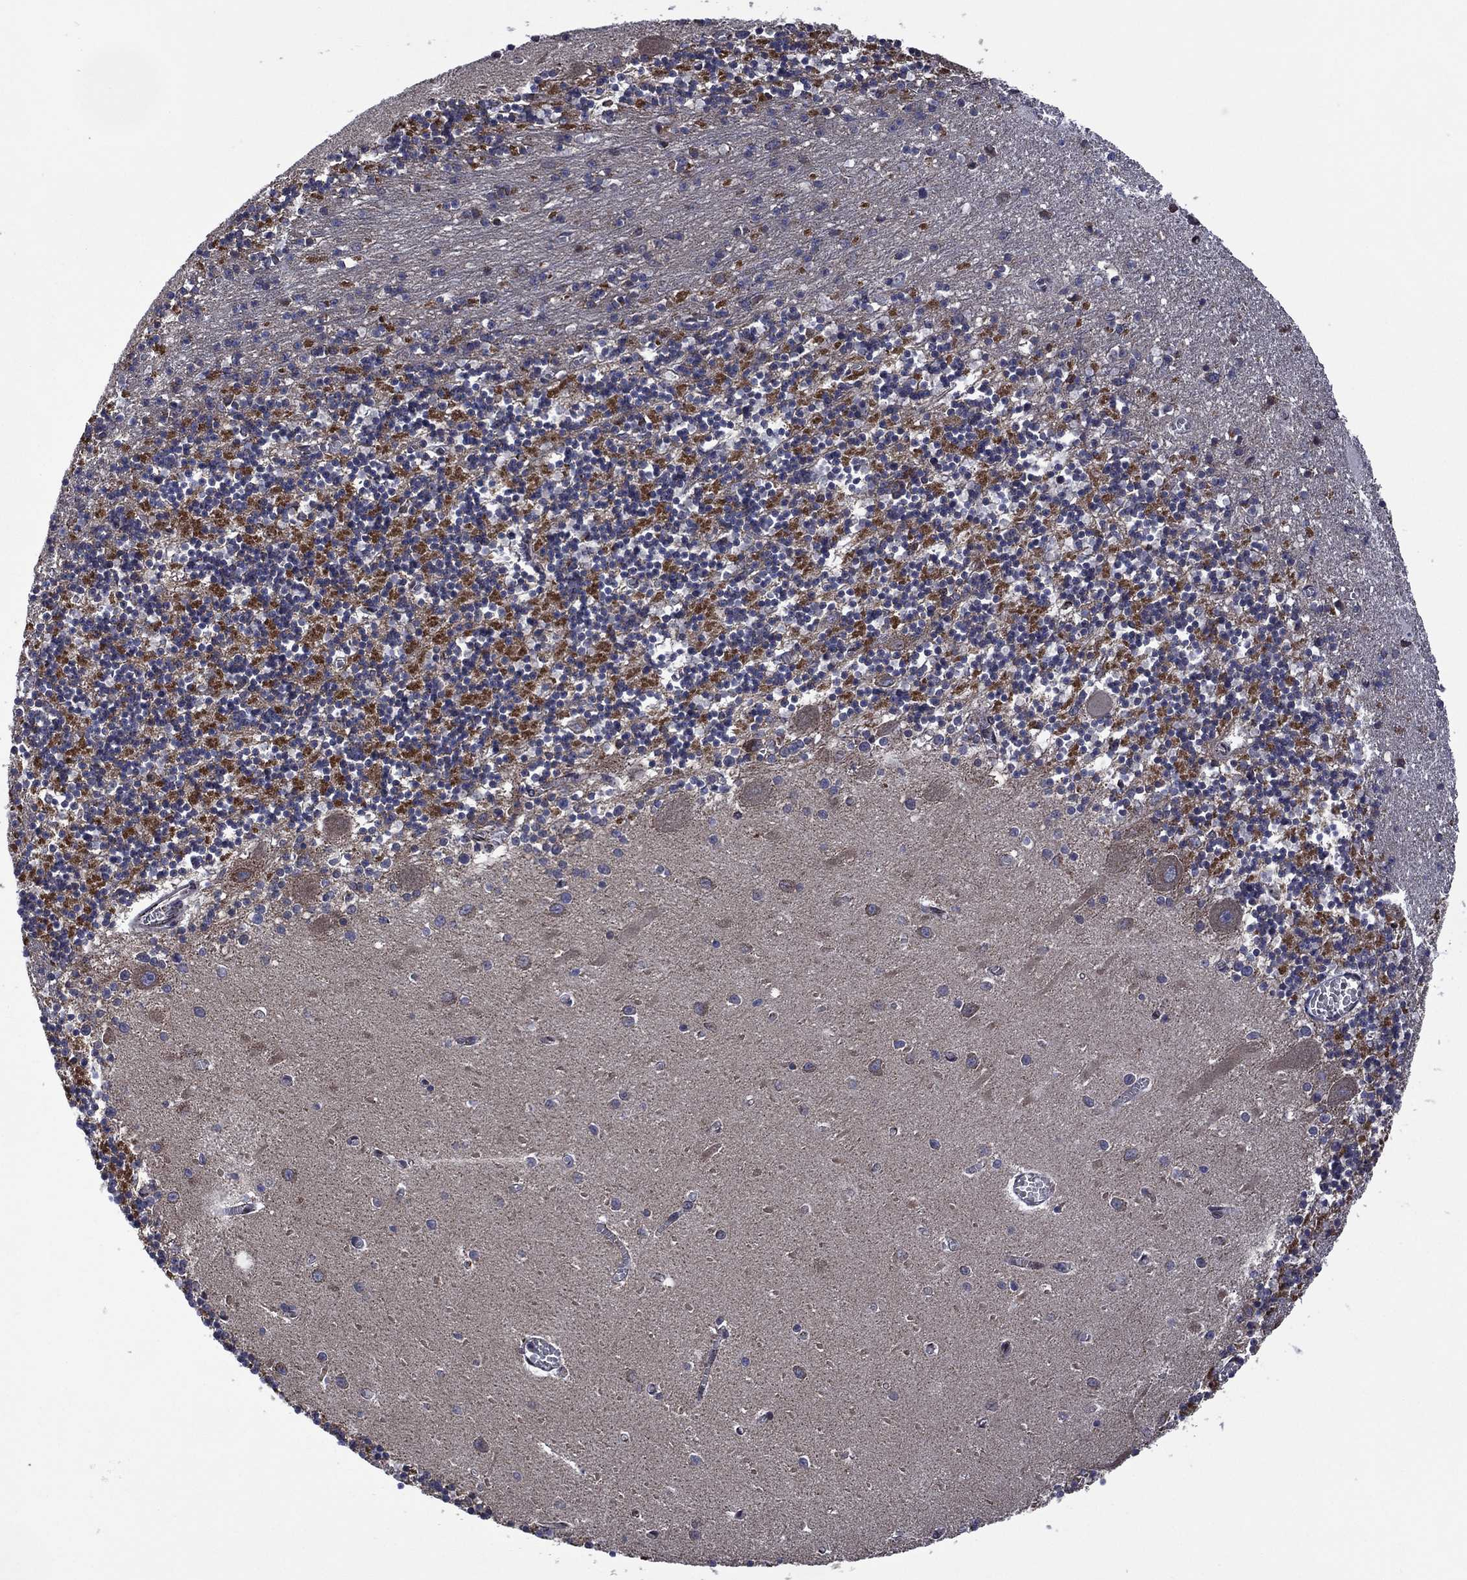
{"staining": {"intensity": "negative", "quantity": "none", "location": "none"}, "tissue": "cerebellum", "cell_type": "Cells in granular layer", "image_type": "normal", "snomed": [{"axis": "morphology", "description": "Normal tissue, NOS"}, {"axis": "topography", "description": "Cerebellum"}], "caption": "Photomicrograph shows no protein staining in cells in granular layer of benign cerebellum.", "gene": "HTD2", "patient": {"sex": "female", "age": 64}}